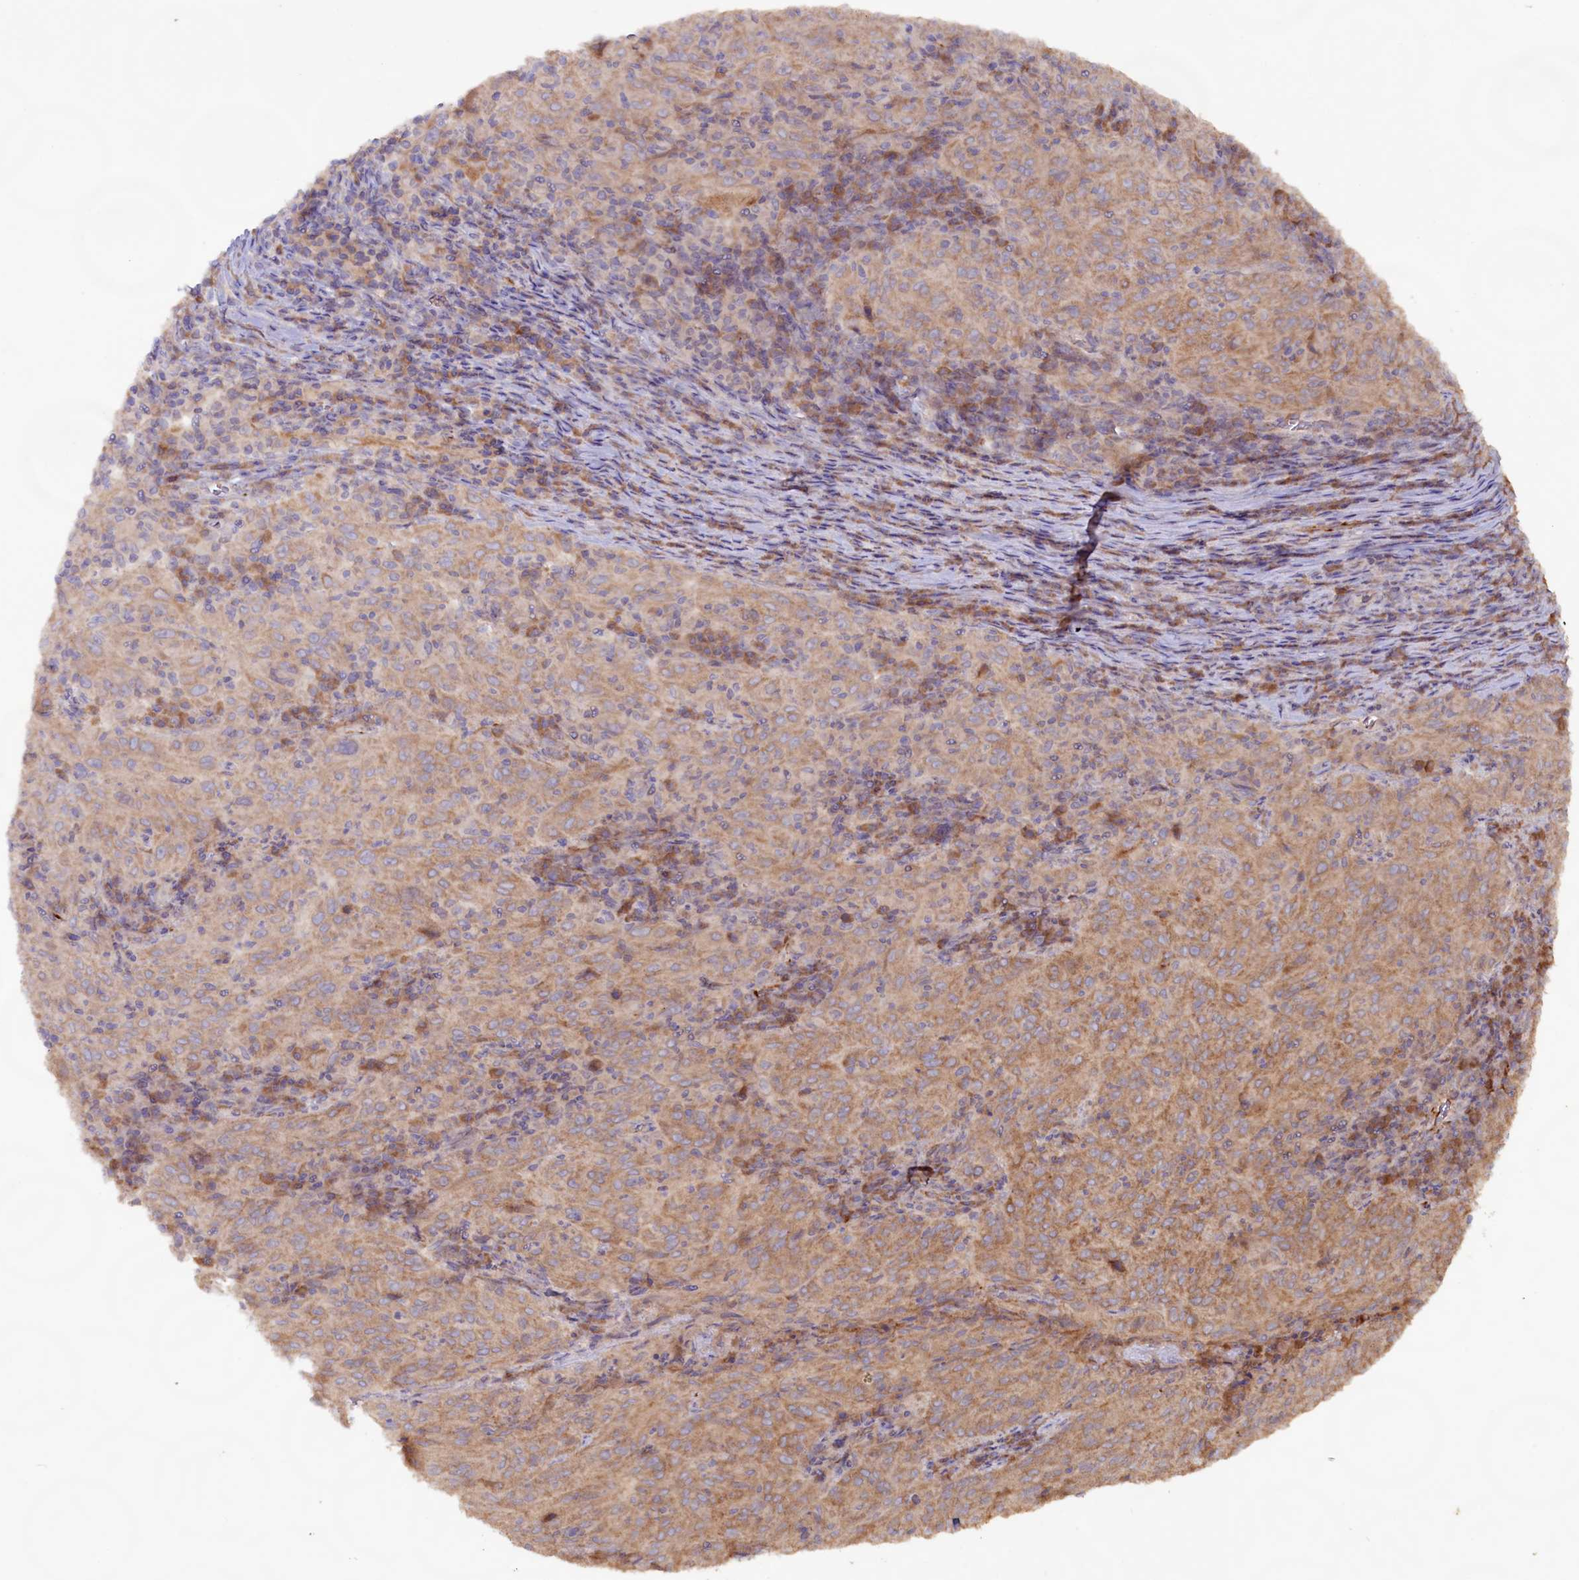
{"staining": {"intensity": "moderate", "quantity": "25%-75%", "location": "cytoplasmic/membranous"}, "tissue": "pancreatic cancer", "cell_type": "Tumor cells", "image_type": "cancer", "snomed": [{"axis": "morphology", "description": "Adenocarcinoma, NOS"}, {"axis": "topography", "description": "Pancreas"}], "caption": "Protein analysis of pancreatic cancer tissue shows moderate cytoplasmic/membranous staining in about 25%-75% of tumor cells.", "gene": "FUNDC1", "patient": {"sex": "male", "age": 63}}